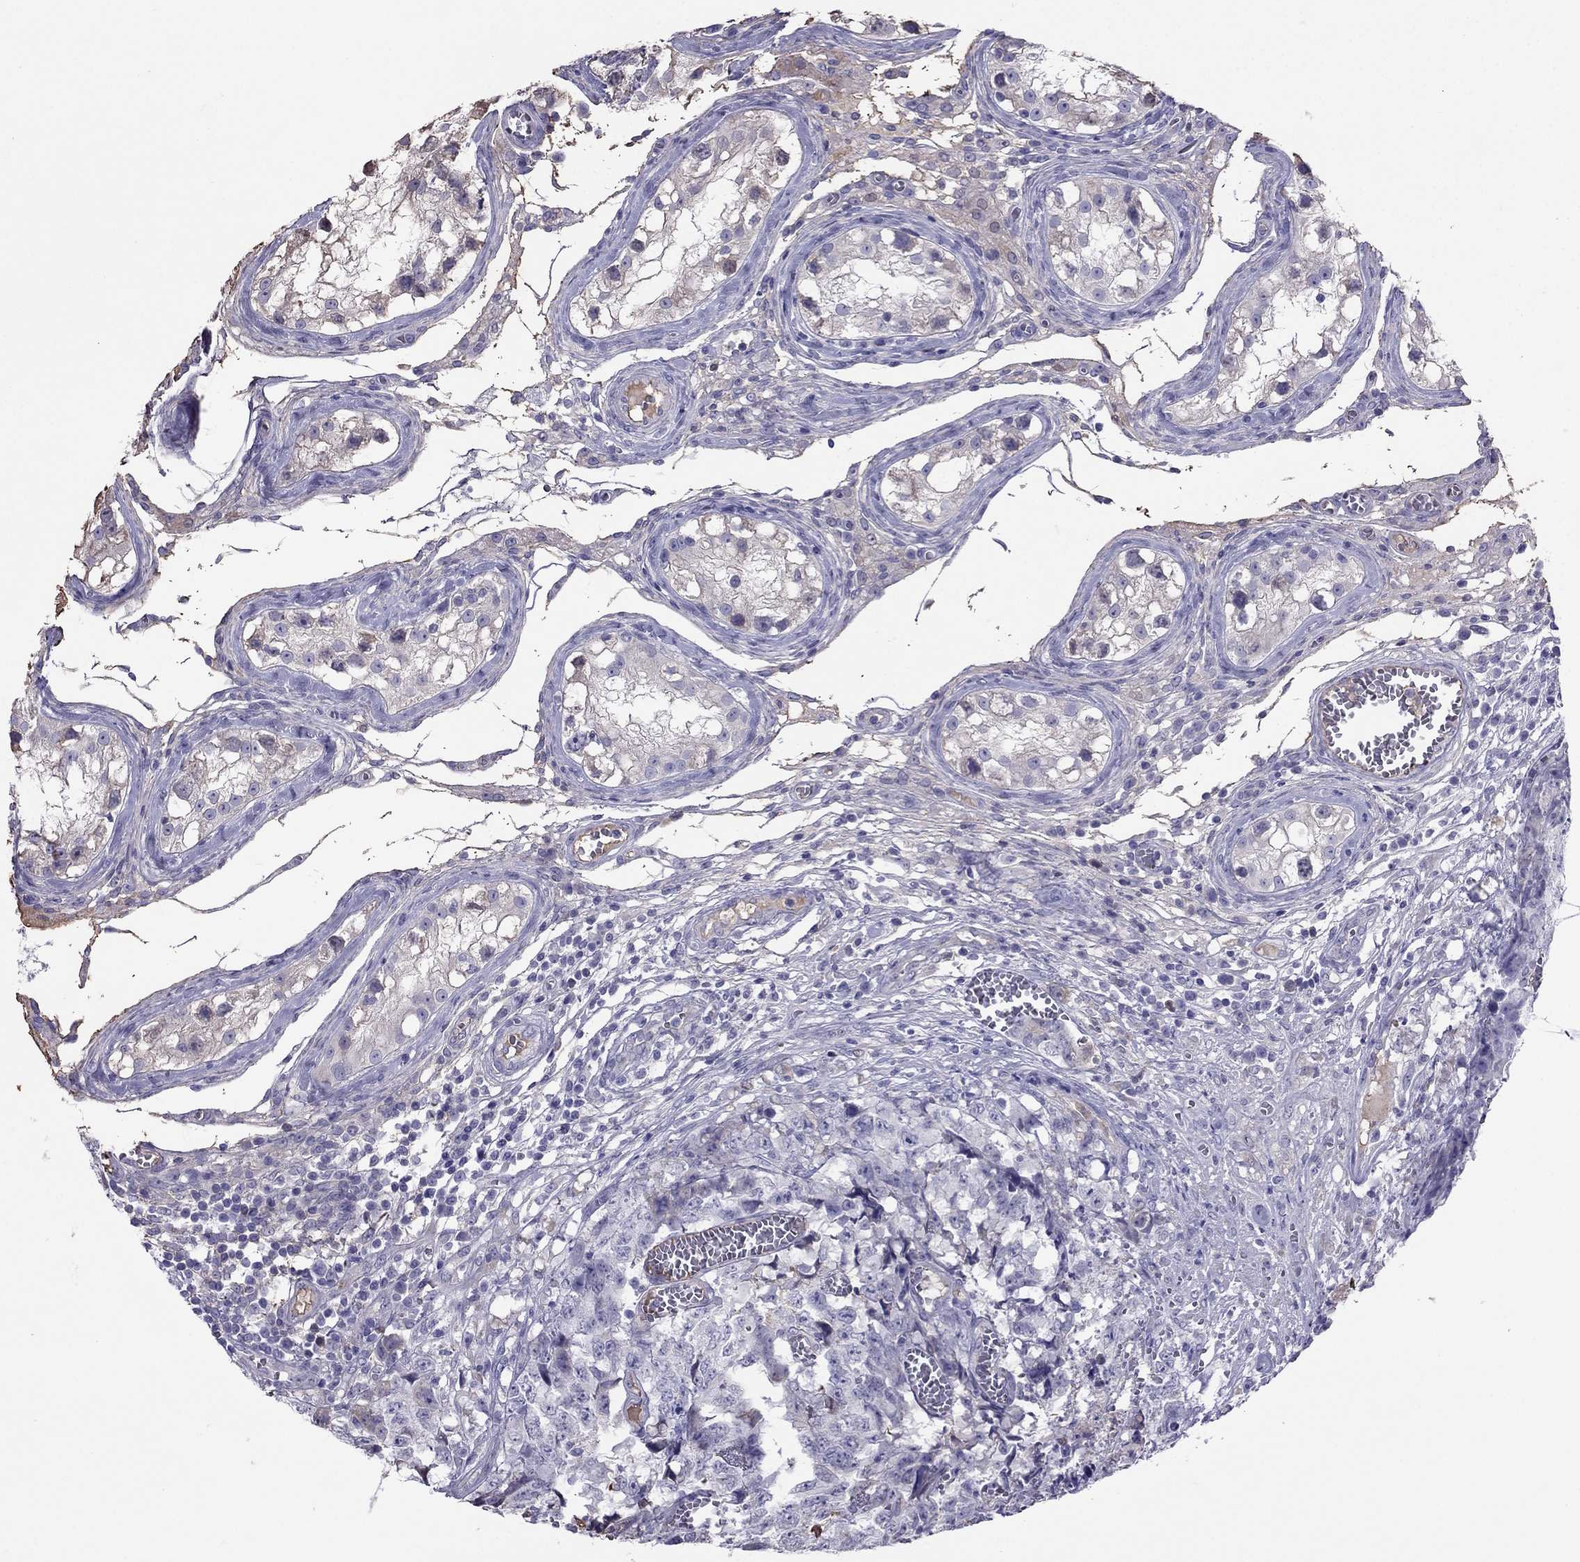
{"staining": {"intensity": "negative", "quantity": "none", "location": "none"}, "tissue": "testis cancer", "cell_type": "Tumor cells", "image_type": "cancer", "snomed": [{"axis": "morphology", "description": "Carcinoma, Embryonal, NOS"}, {"axis": "topography", "description": "Testis"}], "caption": "High power microscopy histopathology image of an IHC photomicrograph of testis cancer (embryonal carcinoma), revealing no significant expression in tumor cells.", "gene": "TBC1D21", "patient": {"sex": "male", "age": 23}}